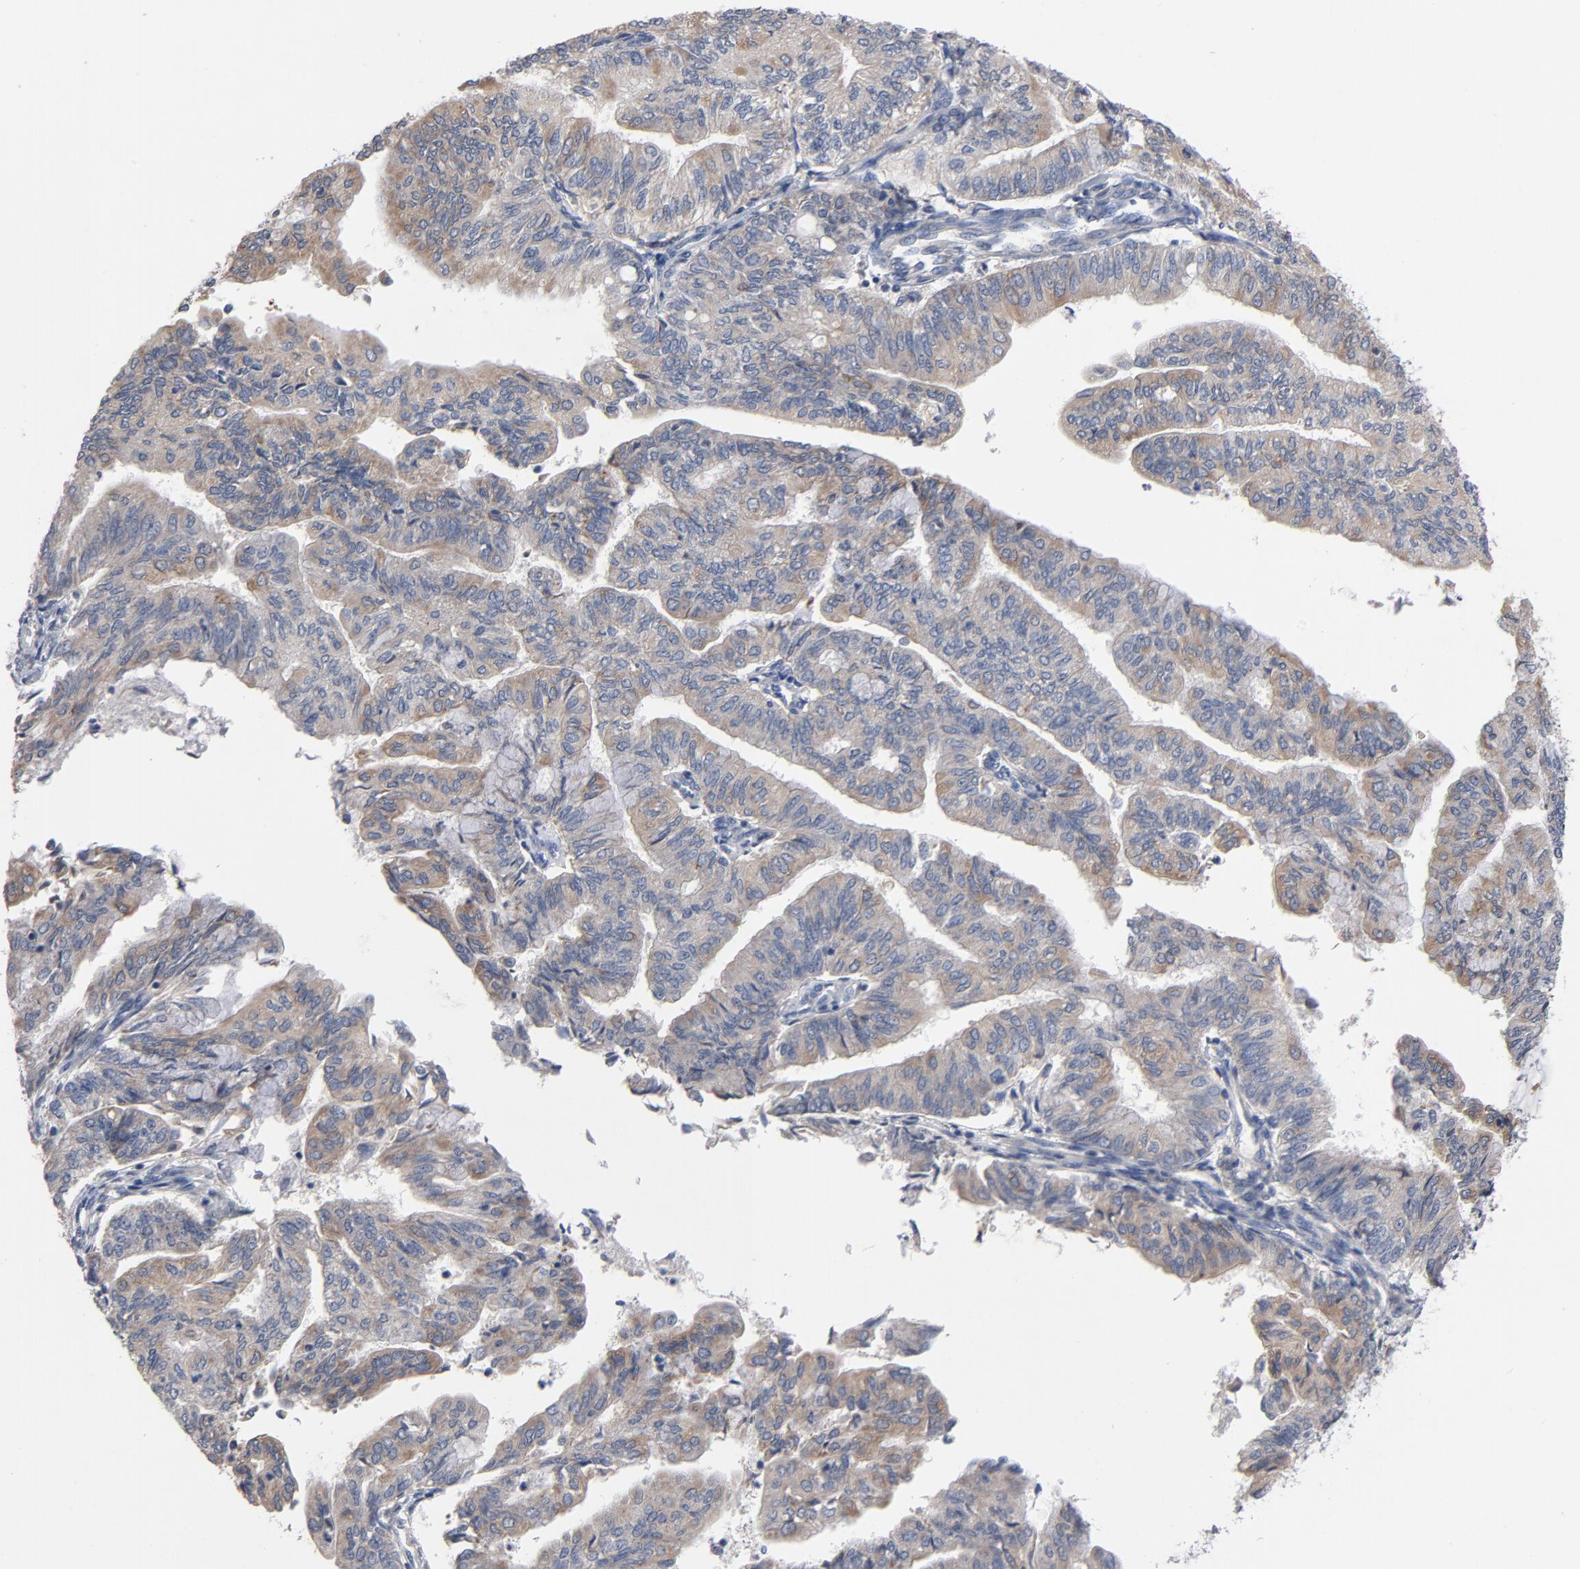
{"staining": {"intensity": "moderate", "quantity": ">75%", "location": "cytoplasmic/membranous"}, "tissue": "endometrial cancer", "cell_type": "Tumor cells", "image_type": "cancer", "snomed": [{"axis": "morphology", "description": "Adenocarcinoma, NOS"}, {"axis": "topography", "description": "Endometrium"}], "caption": "High-magnification brightfield microscopy of endometrial cancer (adenocarcinoma) stained with DAB (3,3'-diaminobenzidine) (brown) and counterstained with hematoxylin (blue). tumor cells exhibit moderate cytoplasmic/membranous positivity is appreciated in approximately>75% of cells. (DAB IHC, brown staining for protein, blue staining for nuclei).", "gene": "CCDC134", "patient": {"sex": "female", "age": 59}}